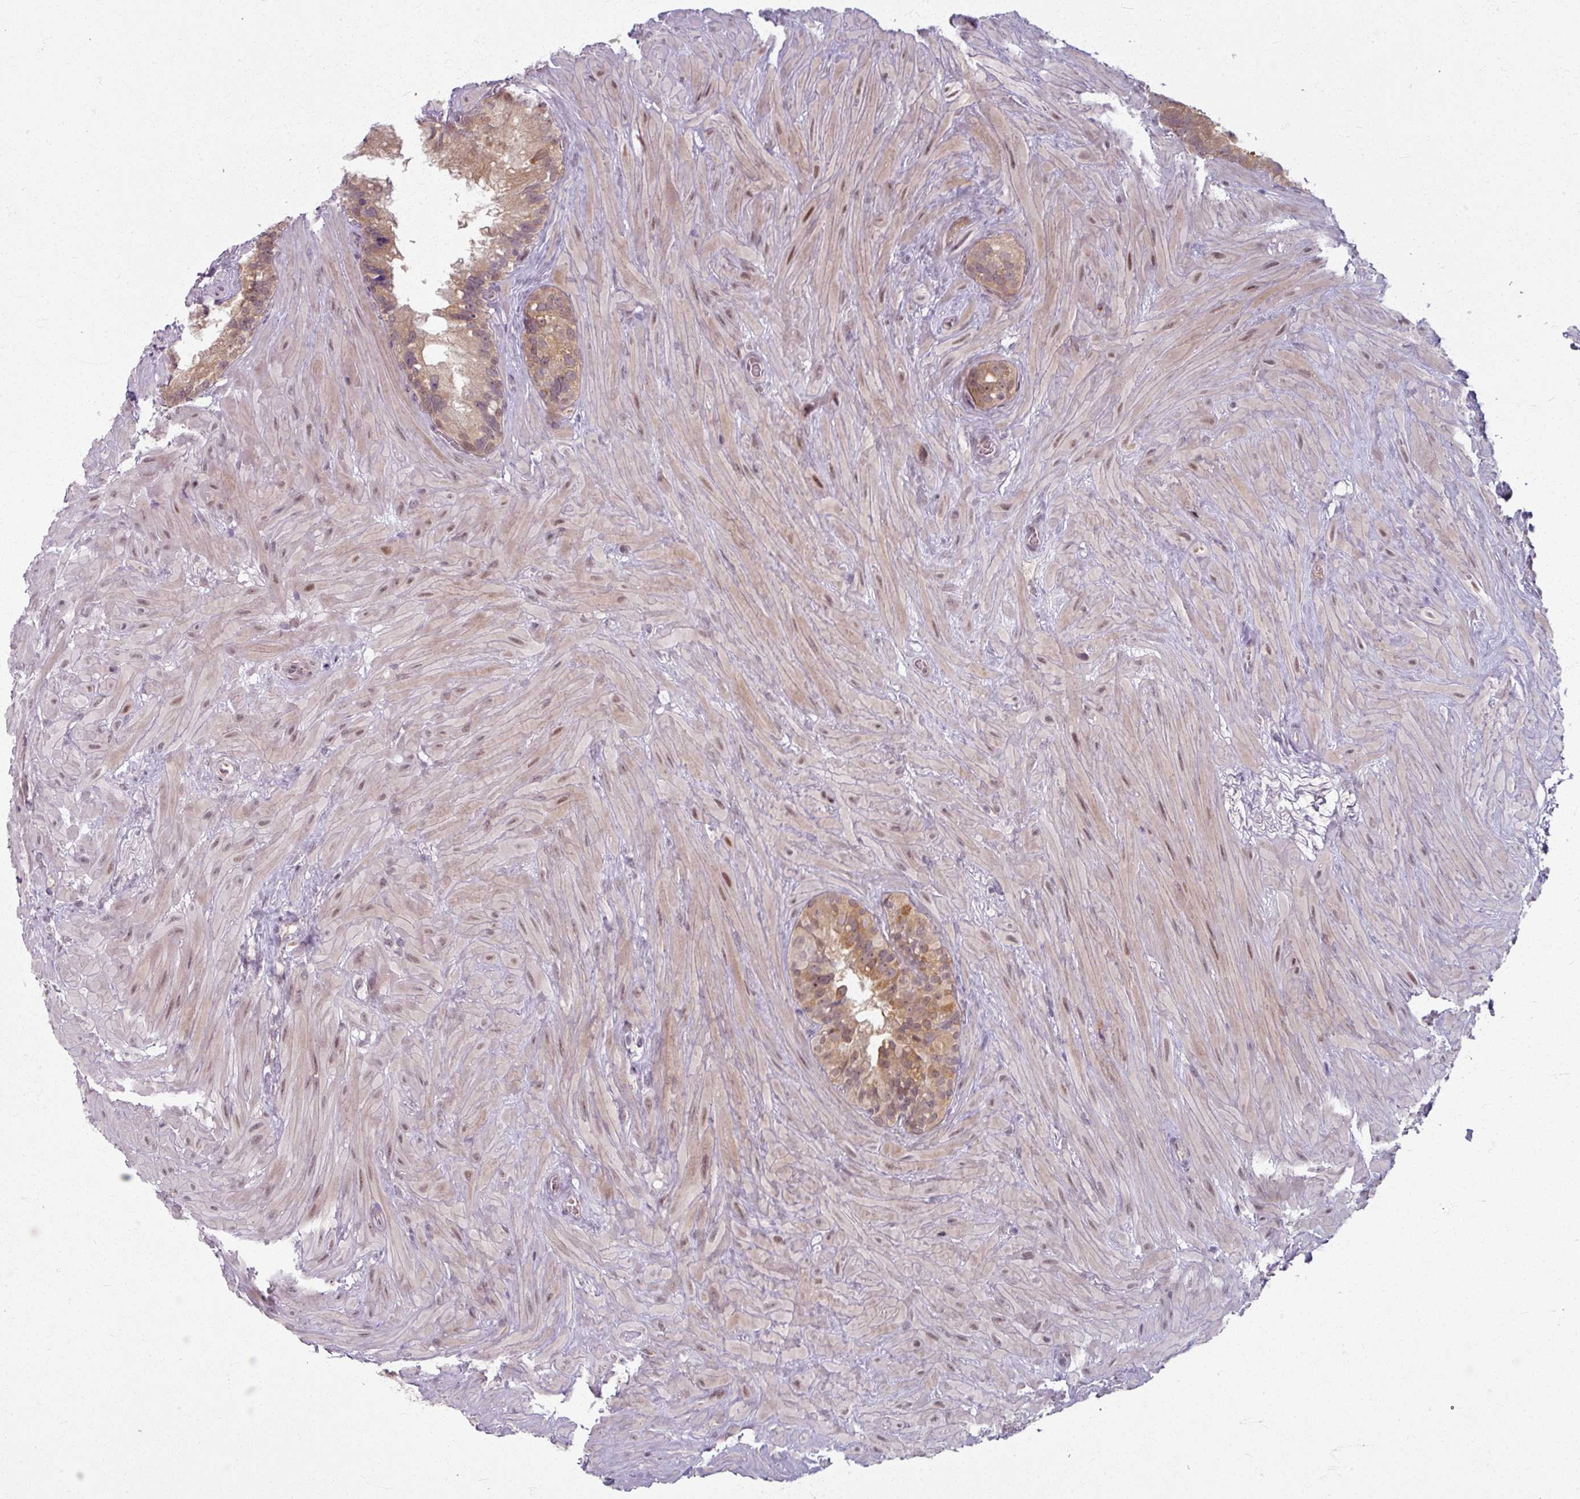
{"staining": {"intensity": "moderate", "quantity": "25%-75%", "location": "cytoplasmic/membranous"}, "tissue": "seminal vesicle", "cell_type": "Glandular cells", "image_type": "normal", "snomed": [{"axis": "morphology", "description": "Normal tissue, NOS"}, {"axis": "topography", "description": "Seminal veicle"}], "caption": "Glandular cells show medium levels of moderate cytoplasmic/membranous positivity in about 25%-75% of cells in benign human seminal vesicle. Using DAB (brown) and hematoxylin (blue) stains, captured at high magnification using brightfield microscopy.", "gene": "KLC3", "patient": {"sex": "male", "age": 68}}